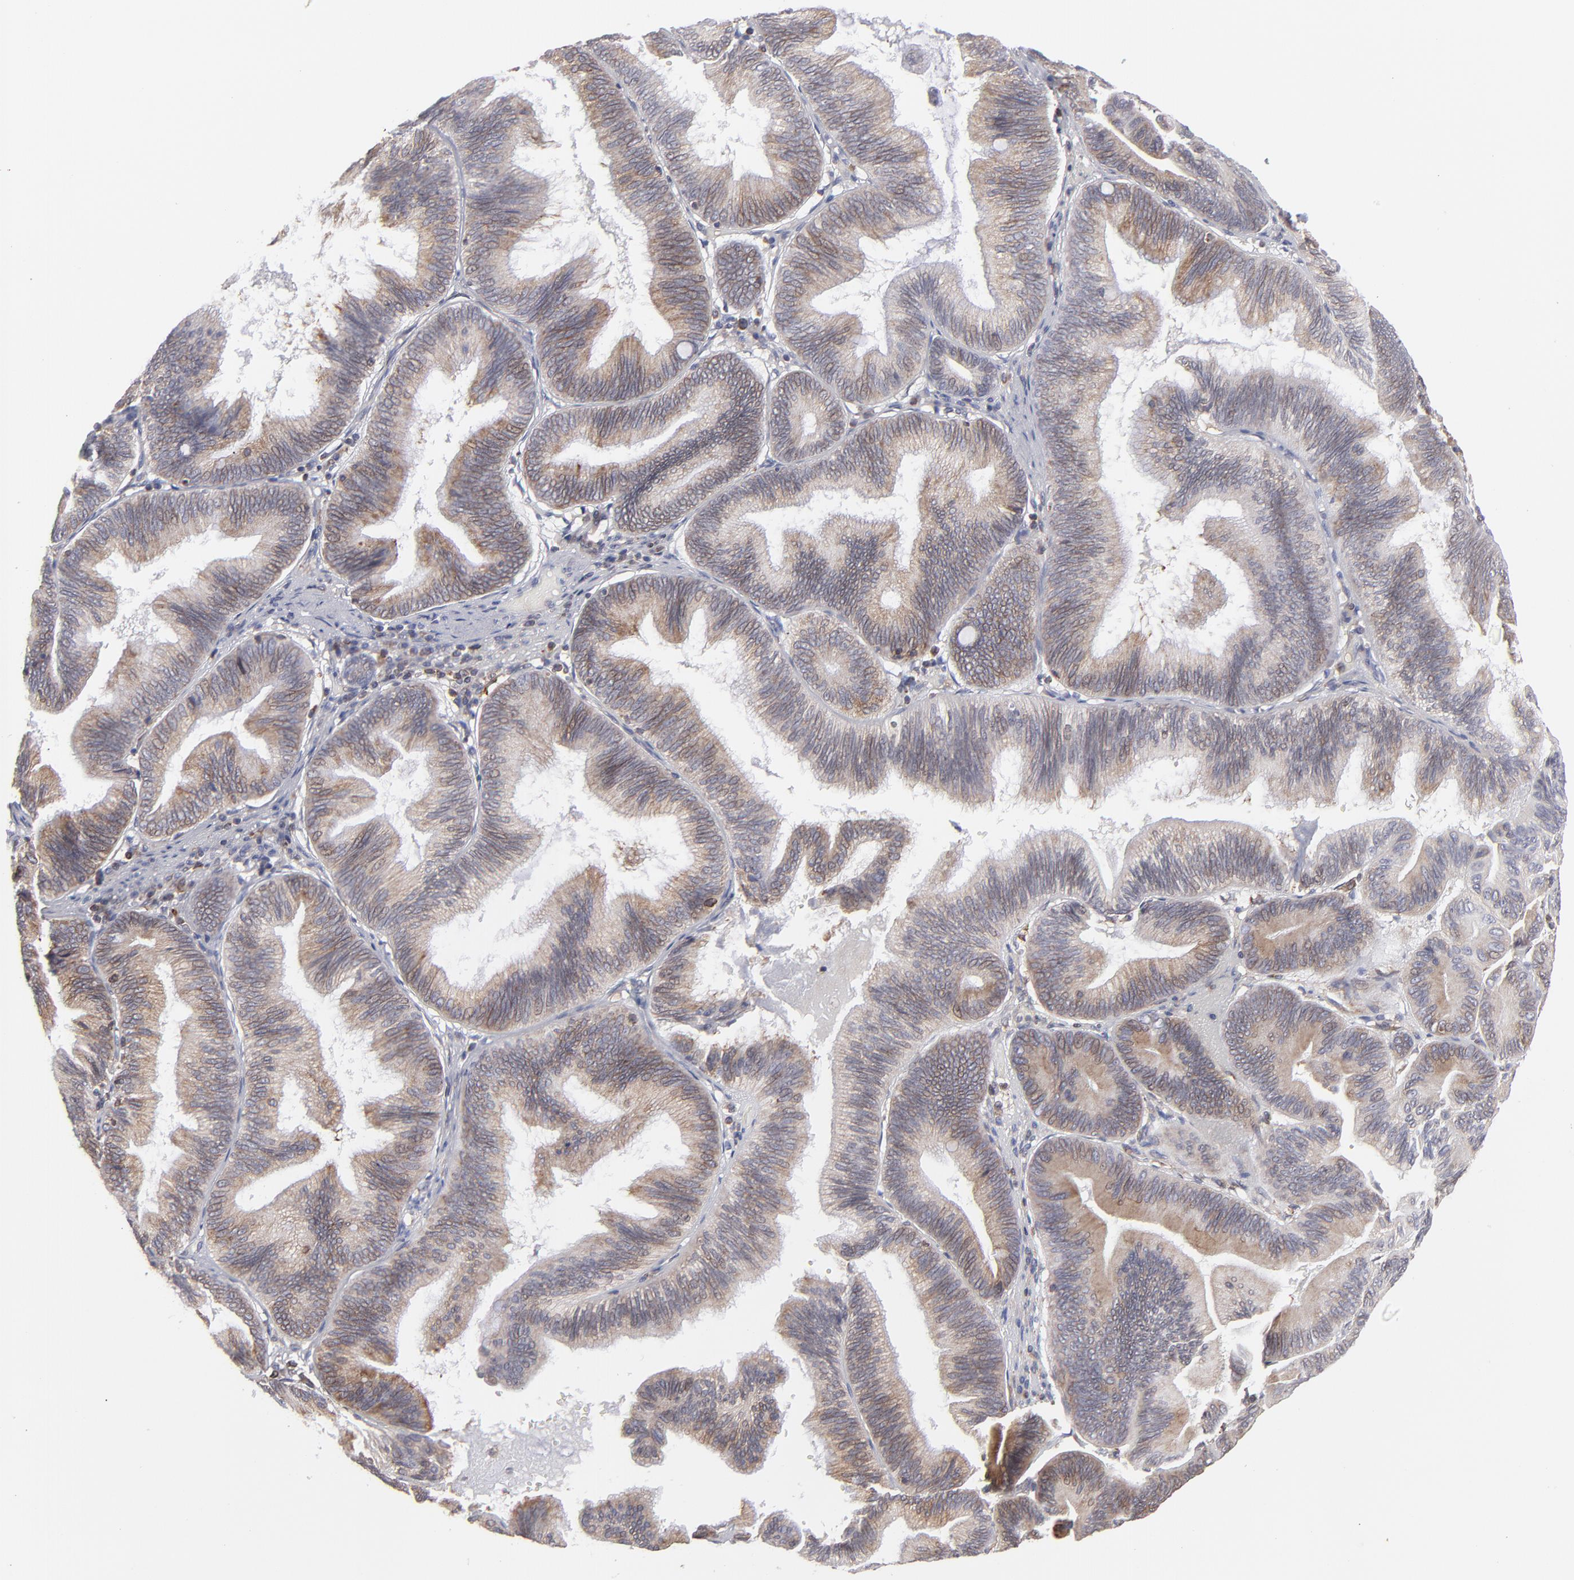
{"staining": {"intensity": "moderate", "quantity": ">75%", "location": "cytoplasmic/membranous"}, "tissue": "pancreatic cancer", "cell_type": "Tumor cells", "image_type": "cancer", "snomed": [{"axis": "morphology", "description": "Adenocarcinoma, NOS"}, {"axis": "topography", "description": "Pancreas"}], "caption": "Immunohistochemistry (IHC) of pancreatic cancer reveals medium levels of moderate cytoplasmic/membranous positivity in approximately >75% of tumor cells.", "gene": "TMX1", "patient": {"sex": "male", "age": 82}}